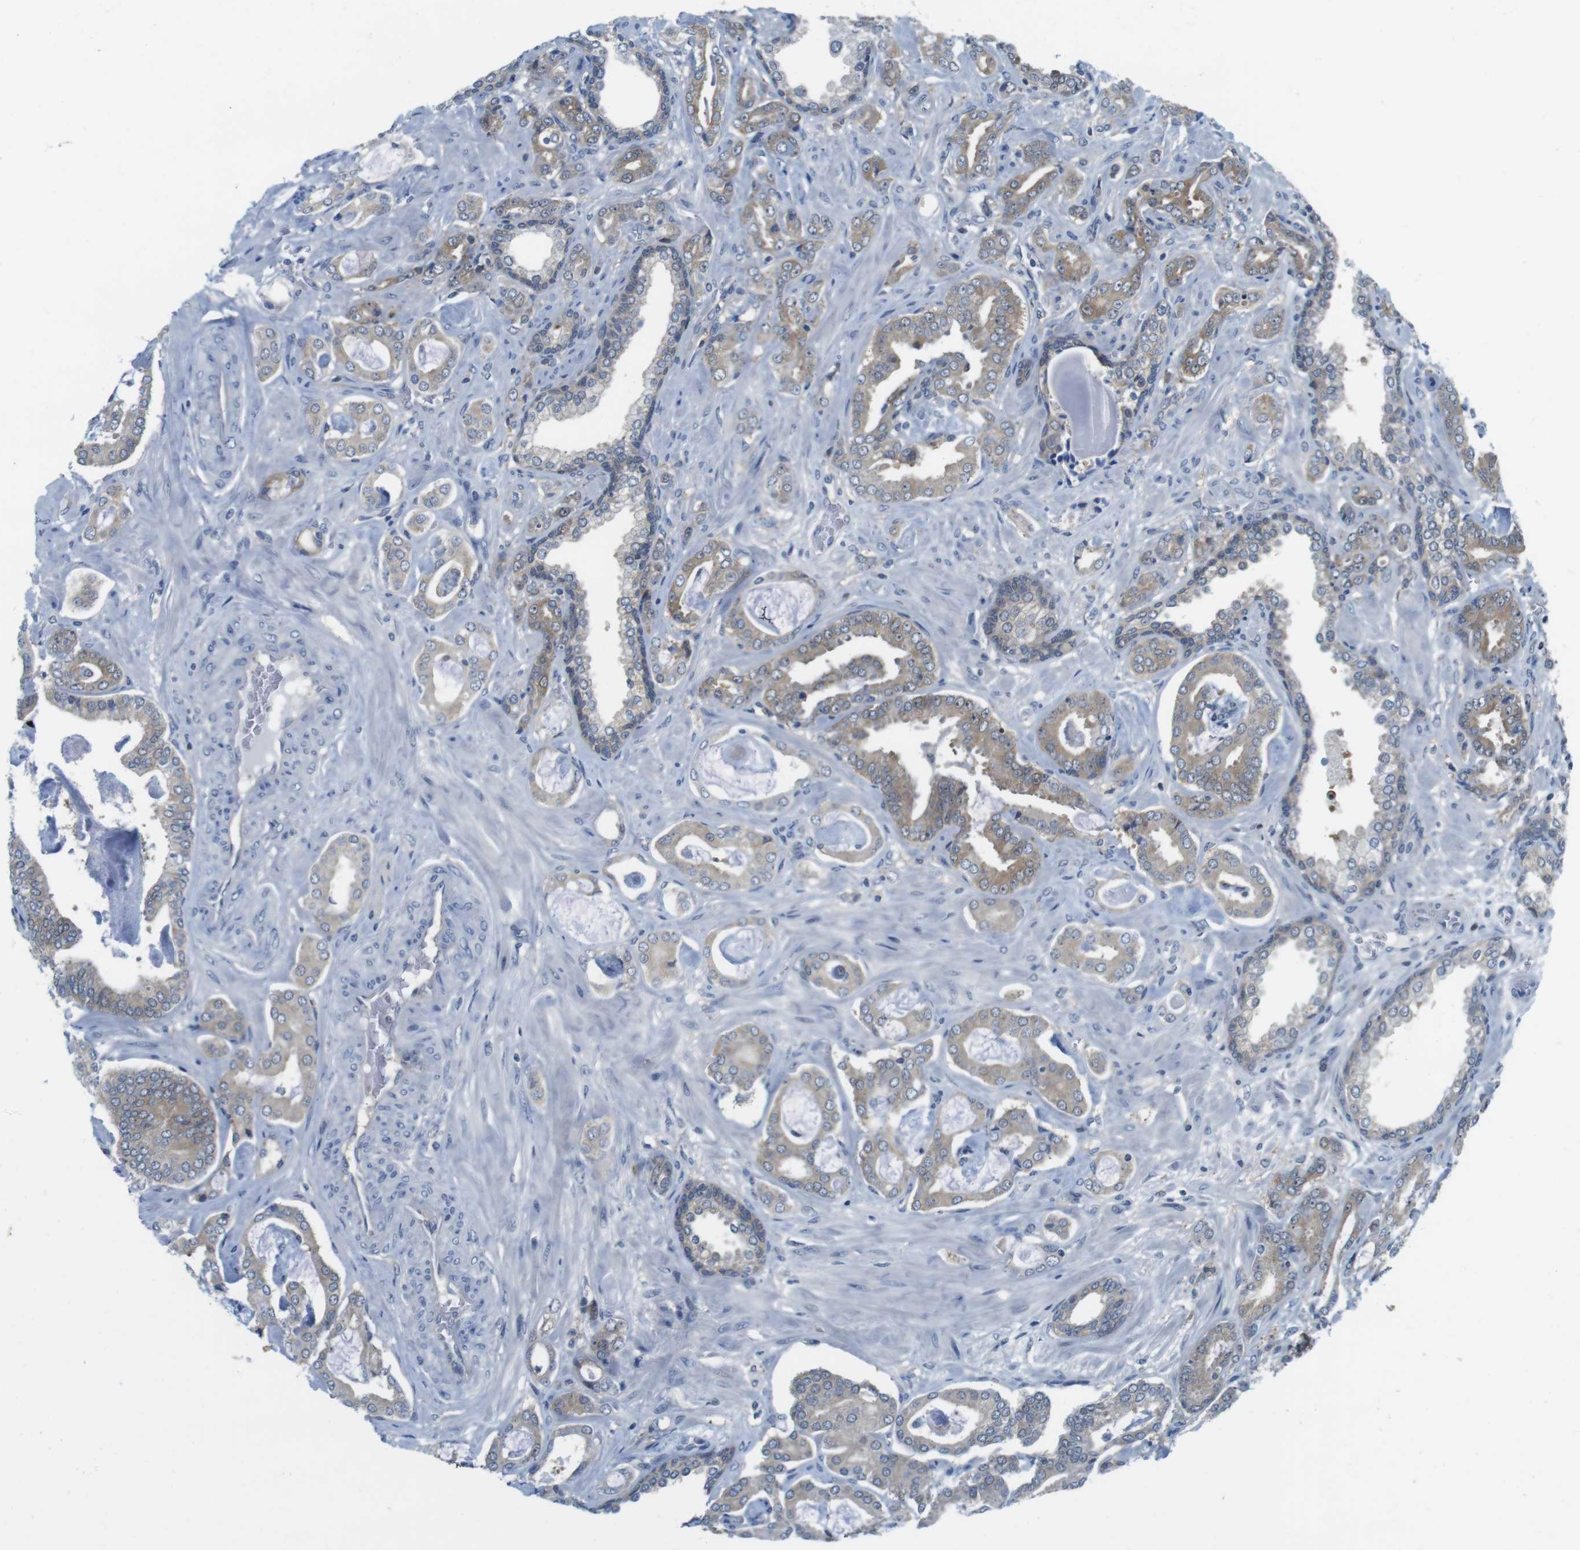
{"staining": {"intensity": "moderate", "quantity": ">75%", "location": "cytoplasmic/membranous"}, "tissue": "prostate cancer", "cell_type": "Tumor cells", "image_type": "cancer", "snomed": [{"axis": "morphology", "description": "Adenocarcinoma, Low grade"}, {"axis": "topography", "description": "Prostate"}], "caption": "Immunohistochemical staining of human adenocarcinoma (low-grade) (prostate) reveals moderate cytoplasmic/membranous protein positivity in approximately >75% of tumor cells.", "gene": "CASP2", "patient": {"sex": "male", "age": 53}}